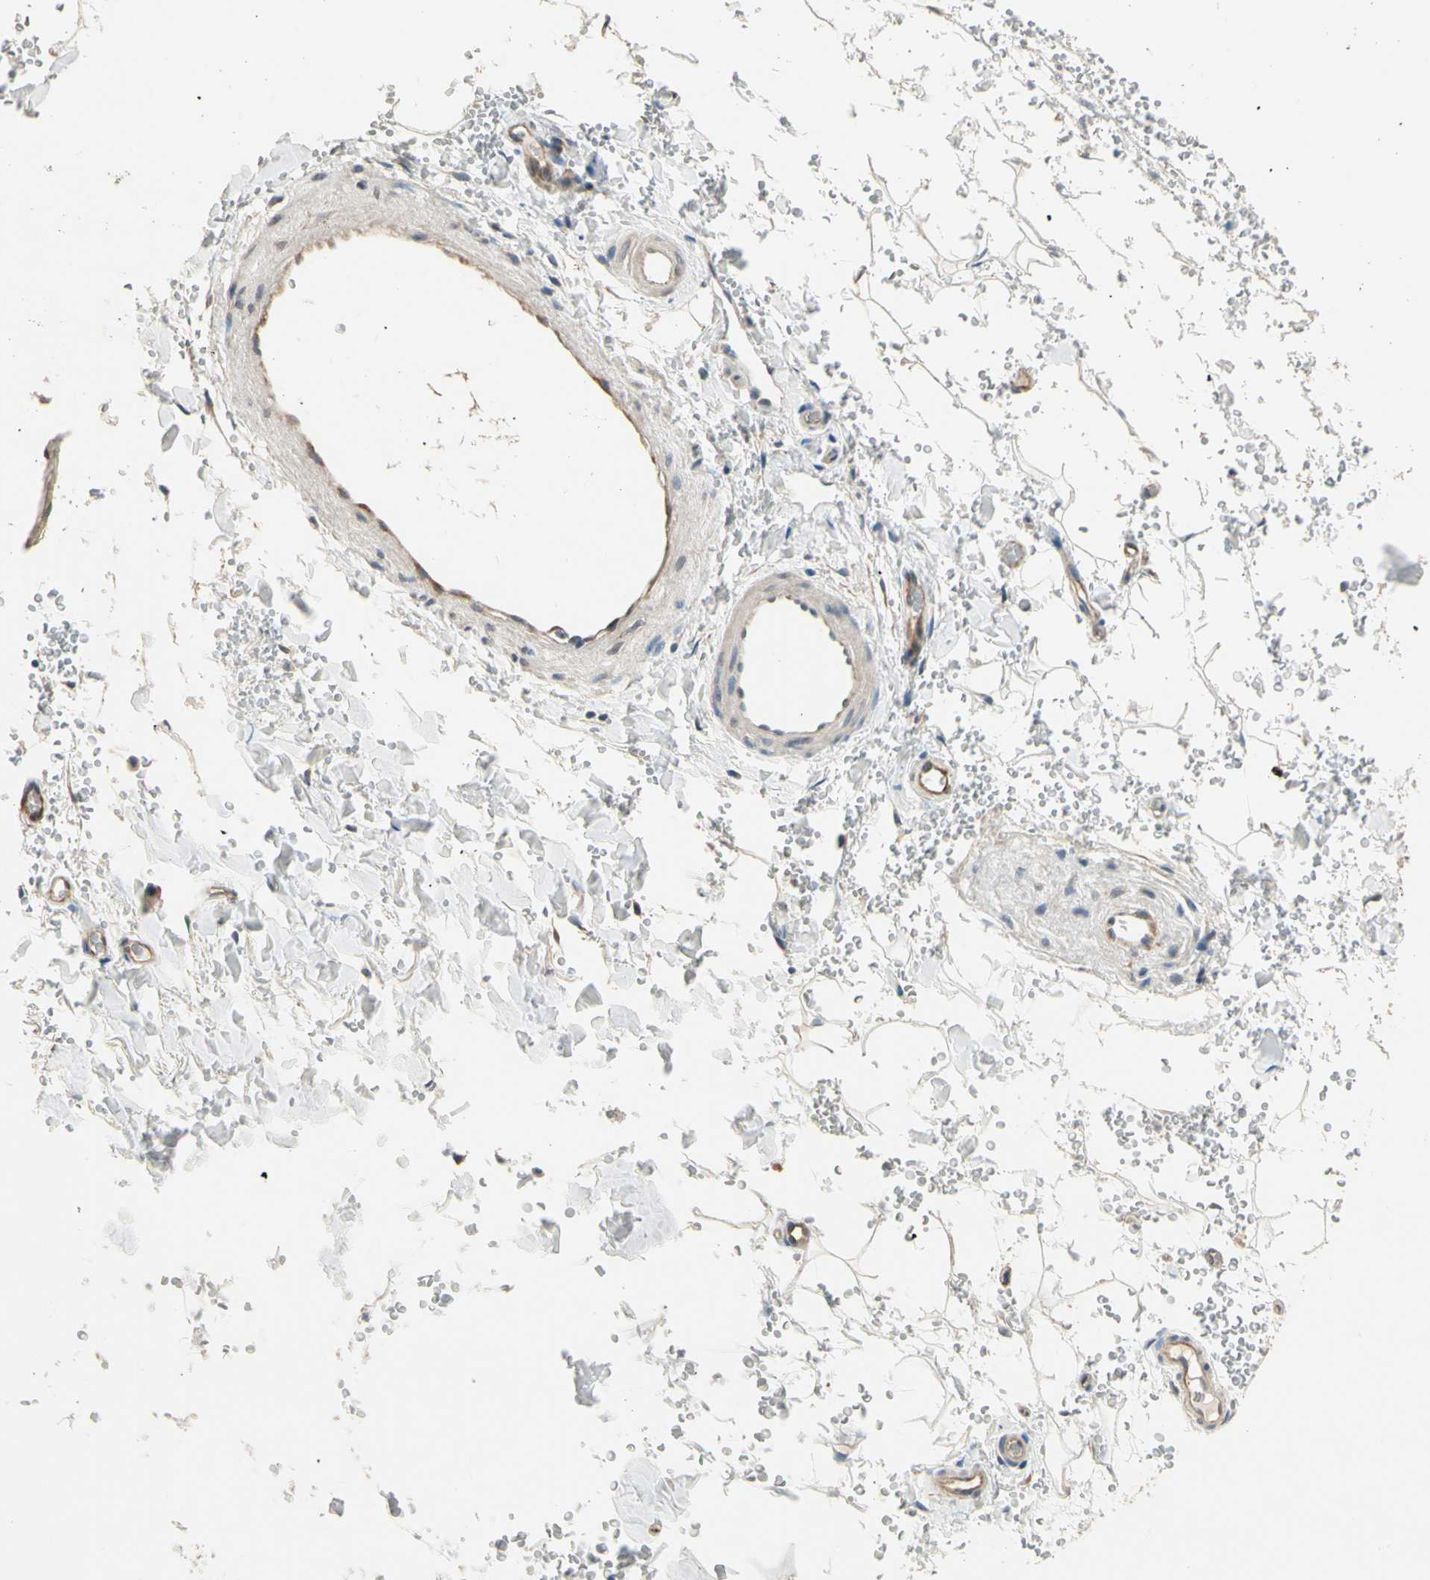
{"staining": {"intensity": "weak", "quantity": ">75%", "location": "cytoplasmic/membranous"}, "tissue": "adipose tissue", "cell_type": "Adipocytes", "image_type": "normal", "snomed": [{"axis": "morphology", "description": "Normal tissue, NOS"}, {"axis": "morphology", "description": "Carcinoma, NOS"}, {"axis": "topography", "description": "Pancreas"}, {"axis": "topography", "description": "Peripheral nerve tissue"}], "caption": "Immunohistochemical staining of normal adipose tissue displays weak cytoplasmic/membranous protein staining in about >75% of adipocytes.", "gene": "TASOR", "patient": {"sex": "female", "age": 29}}